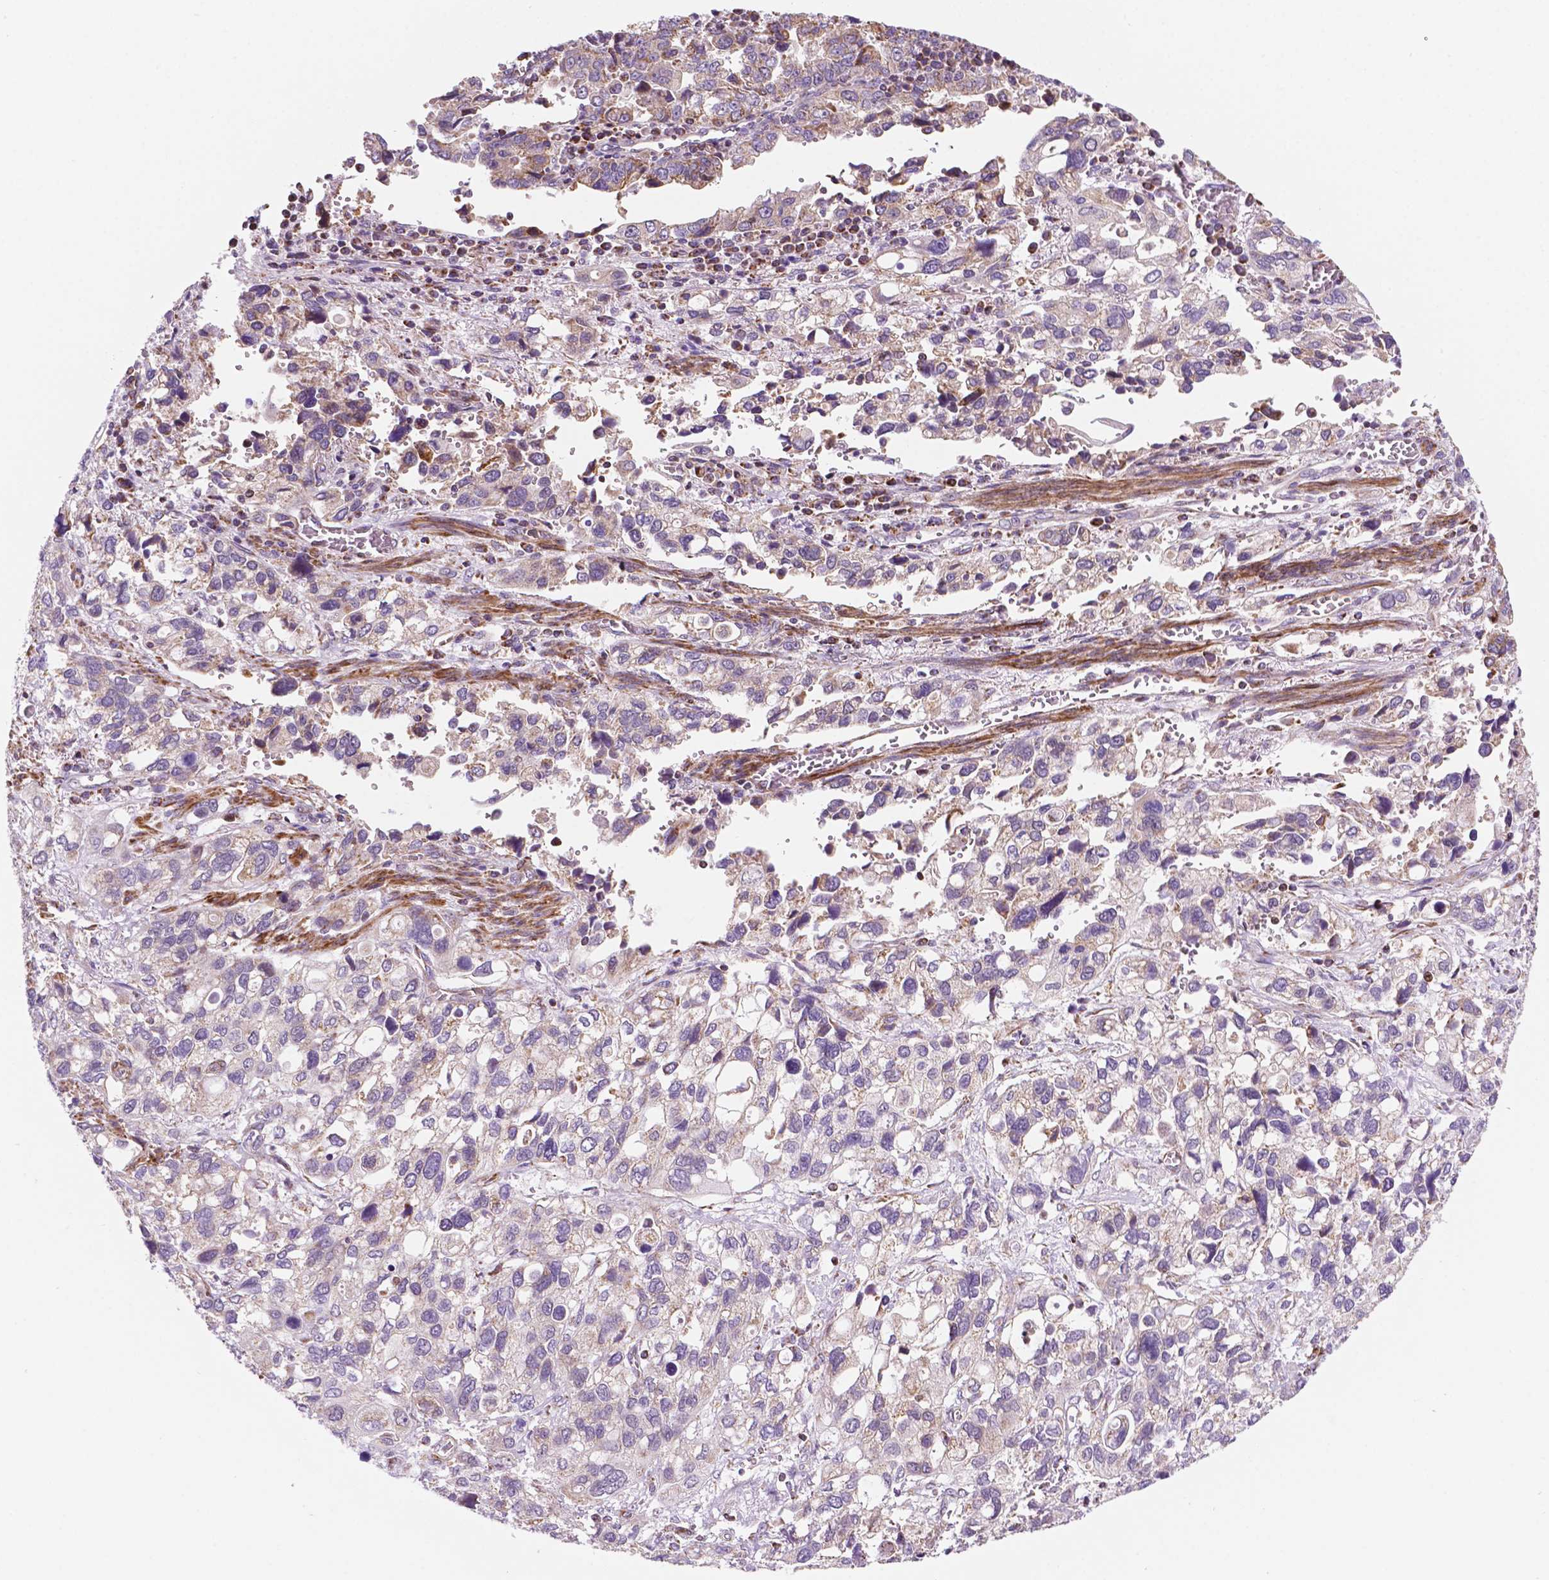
{"staining": {"intensity": "weak", "quantity": "25%-75%", "location": "cytoplasmic/membranous"}, "tissue": "stomach cancer", "cell_type": "Tumor cells", "image_type": "cancer", "snomed": [{"axis": "morphology", "description": "Adenocarcinoma, NOS"}, {"axis": "topography", "description": "Stomach, upper"}], "caption": "IHC micrograph of adenocarcinoma (stomach) stained for a protein (brown), which demonstrates low levels of weak cytoplasmic/membranous expression in approximately 25%-75% of tumor cells.", "gene": "GEMIN4", "patient": {"sex": "female", "age": 81}}